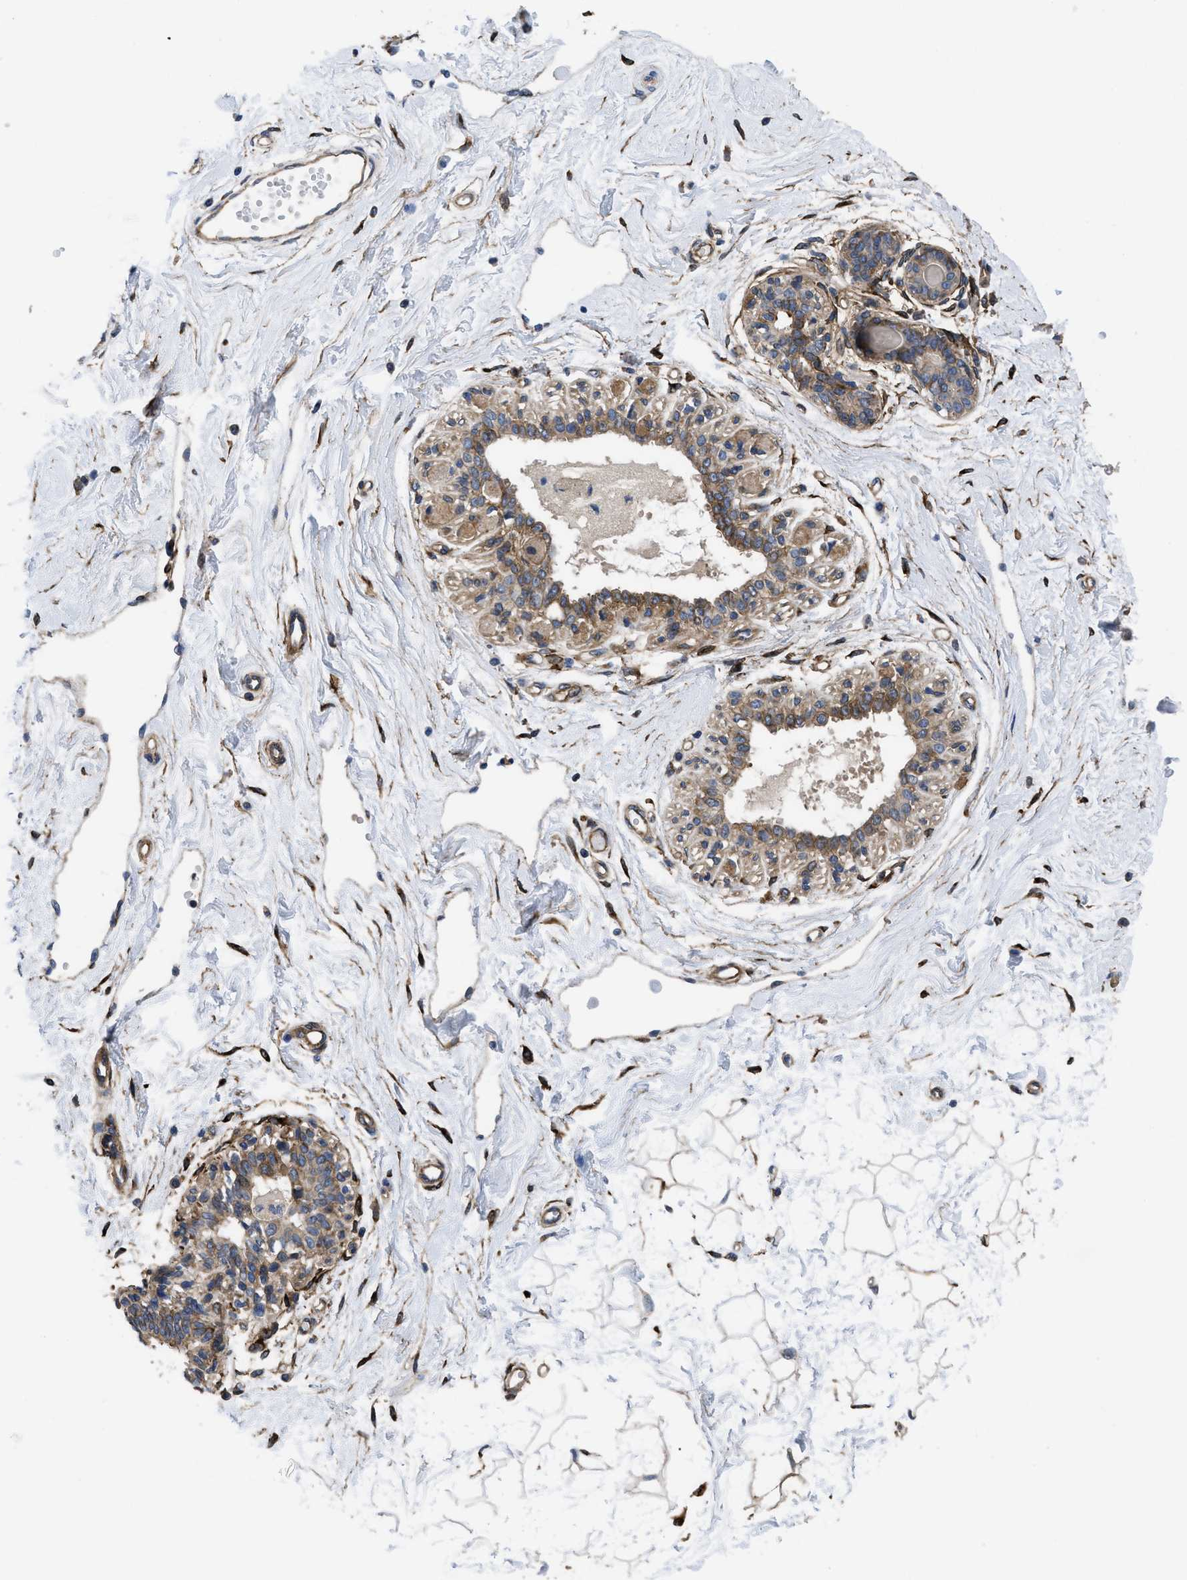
{"staining": {"intensity": "negative", "quantity": "none", "location": "none"}, "tissue": "breast", "cell_type": "Adipocytes", "image_type": "normal", "snomed": [{"axis": "morphology", "description": "Normal tissue, NOS"}, {"axis": "topography", "description": "Breast"}], "caption": "IHC of normal breast exhibits no positivity in adipocytes.", "gene": "SQLE", "patient": {"sex": "female", "age": 45}}